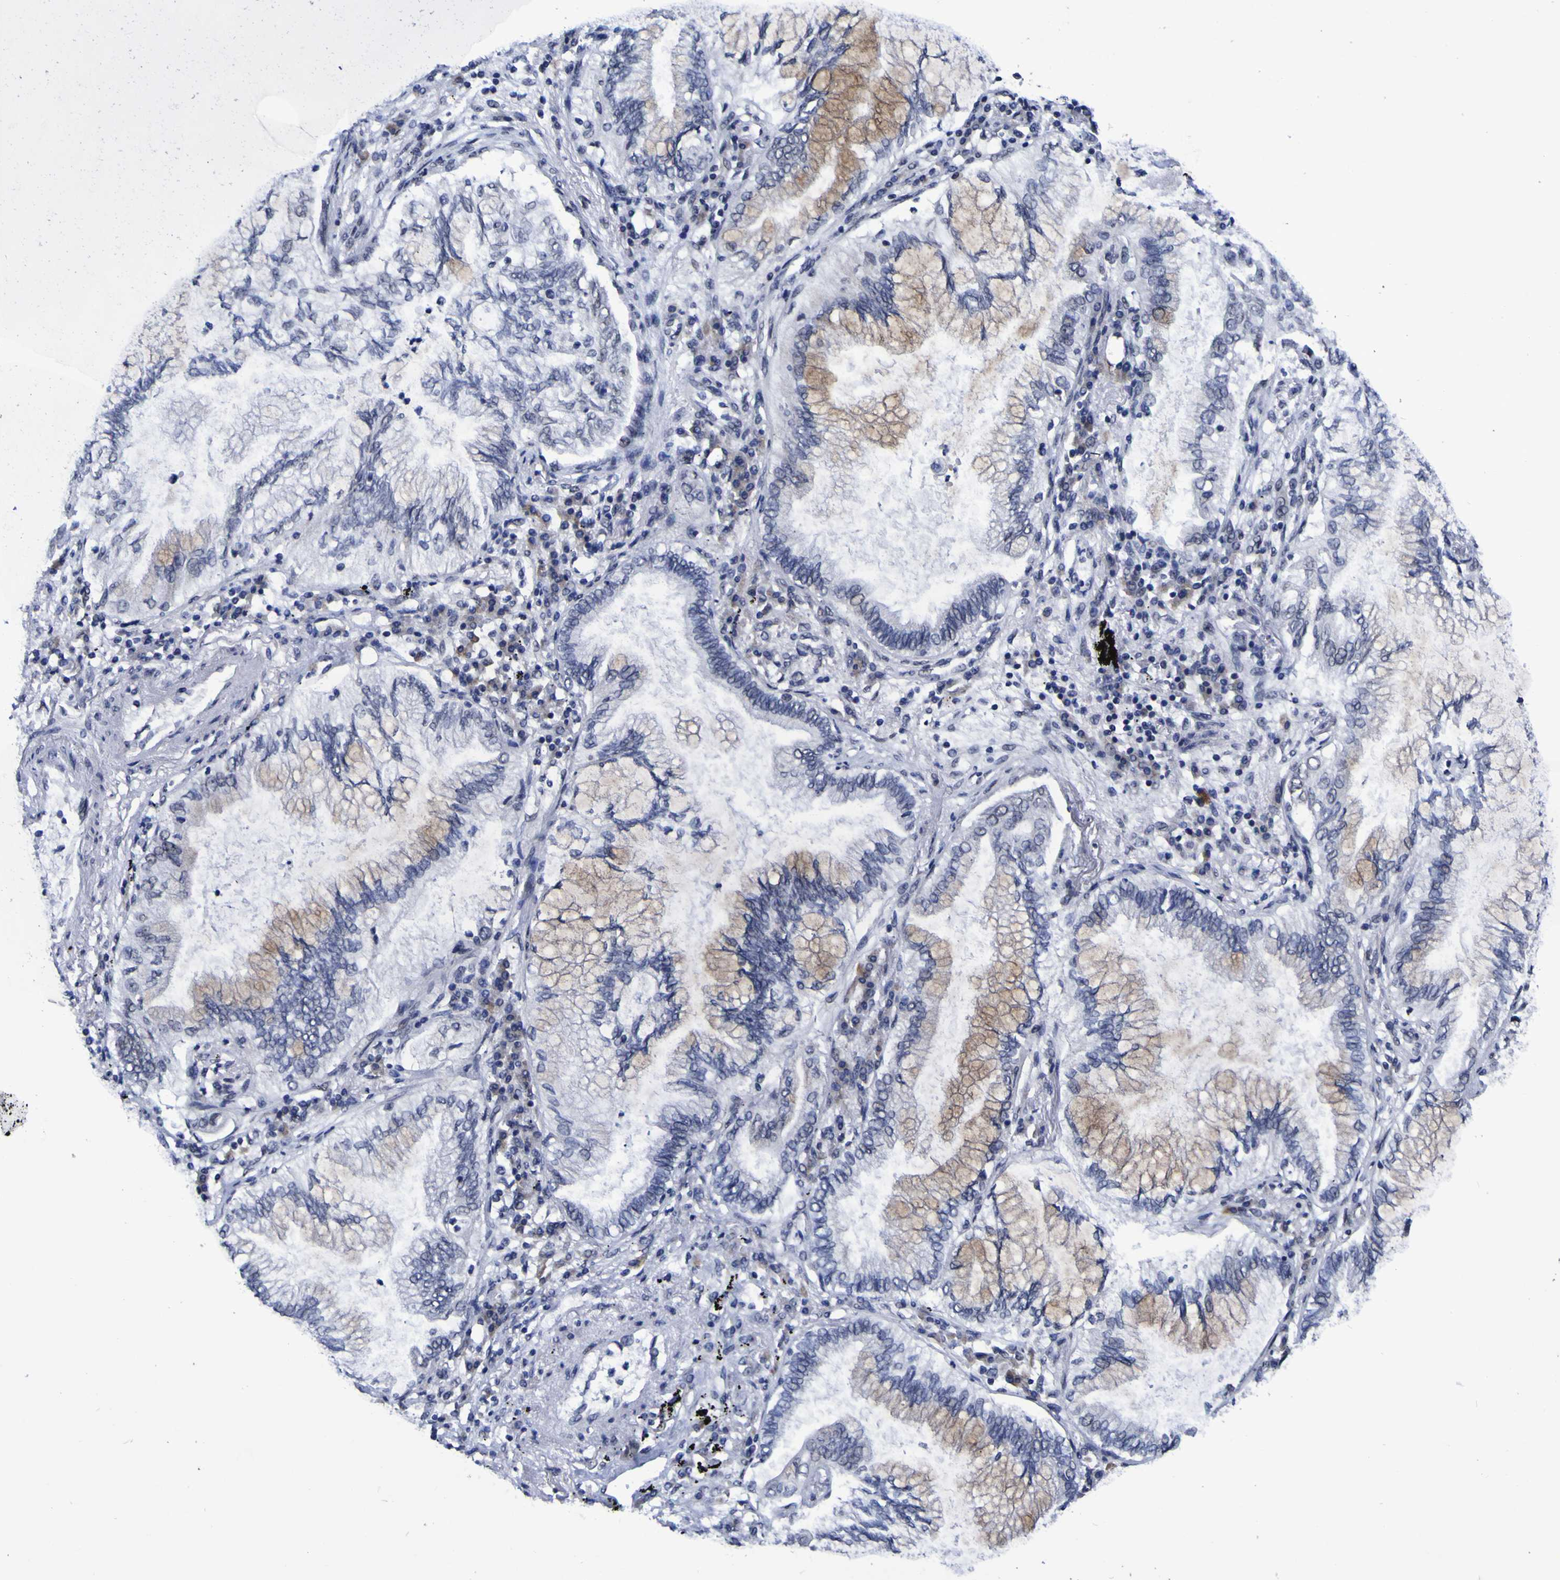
{"staining": {"intensity": "weak", "quantity": "<25%", "location": "cytoplasmic/membranous"}, "tissue": "lung cancer", "cell_type": "Tumor cells", "image_type": "cancer", "snomed": [{"axis": "morphology", "description": "Normal tissue, NOS"}, {"axis": "morphology", "description": "Adenocarcinoma, NOS"}, {"axis": "topography", "description": "Bronchus"}, {"axis": "topography", "description": "Lung"}], "caption": "Lung cancer stained for a protein using immunohistochemistry reveals no positivity tumor cells.", "gene": "MBD3", "patient": {"sex": "female", "age": 70}}